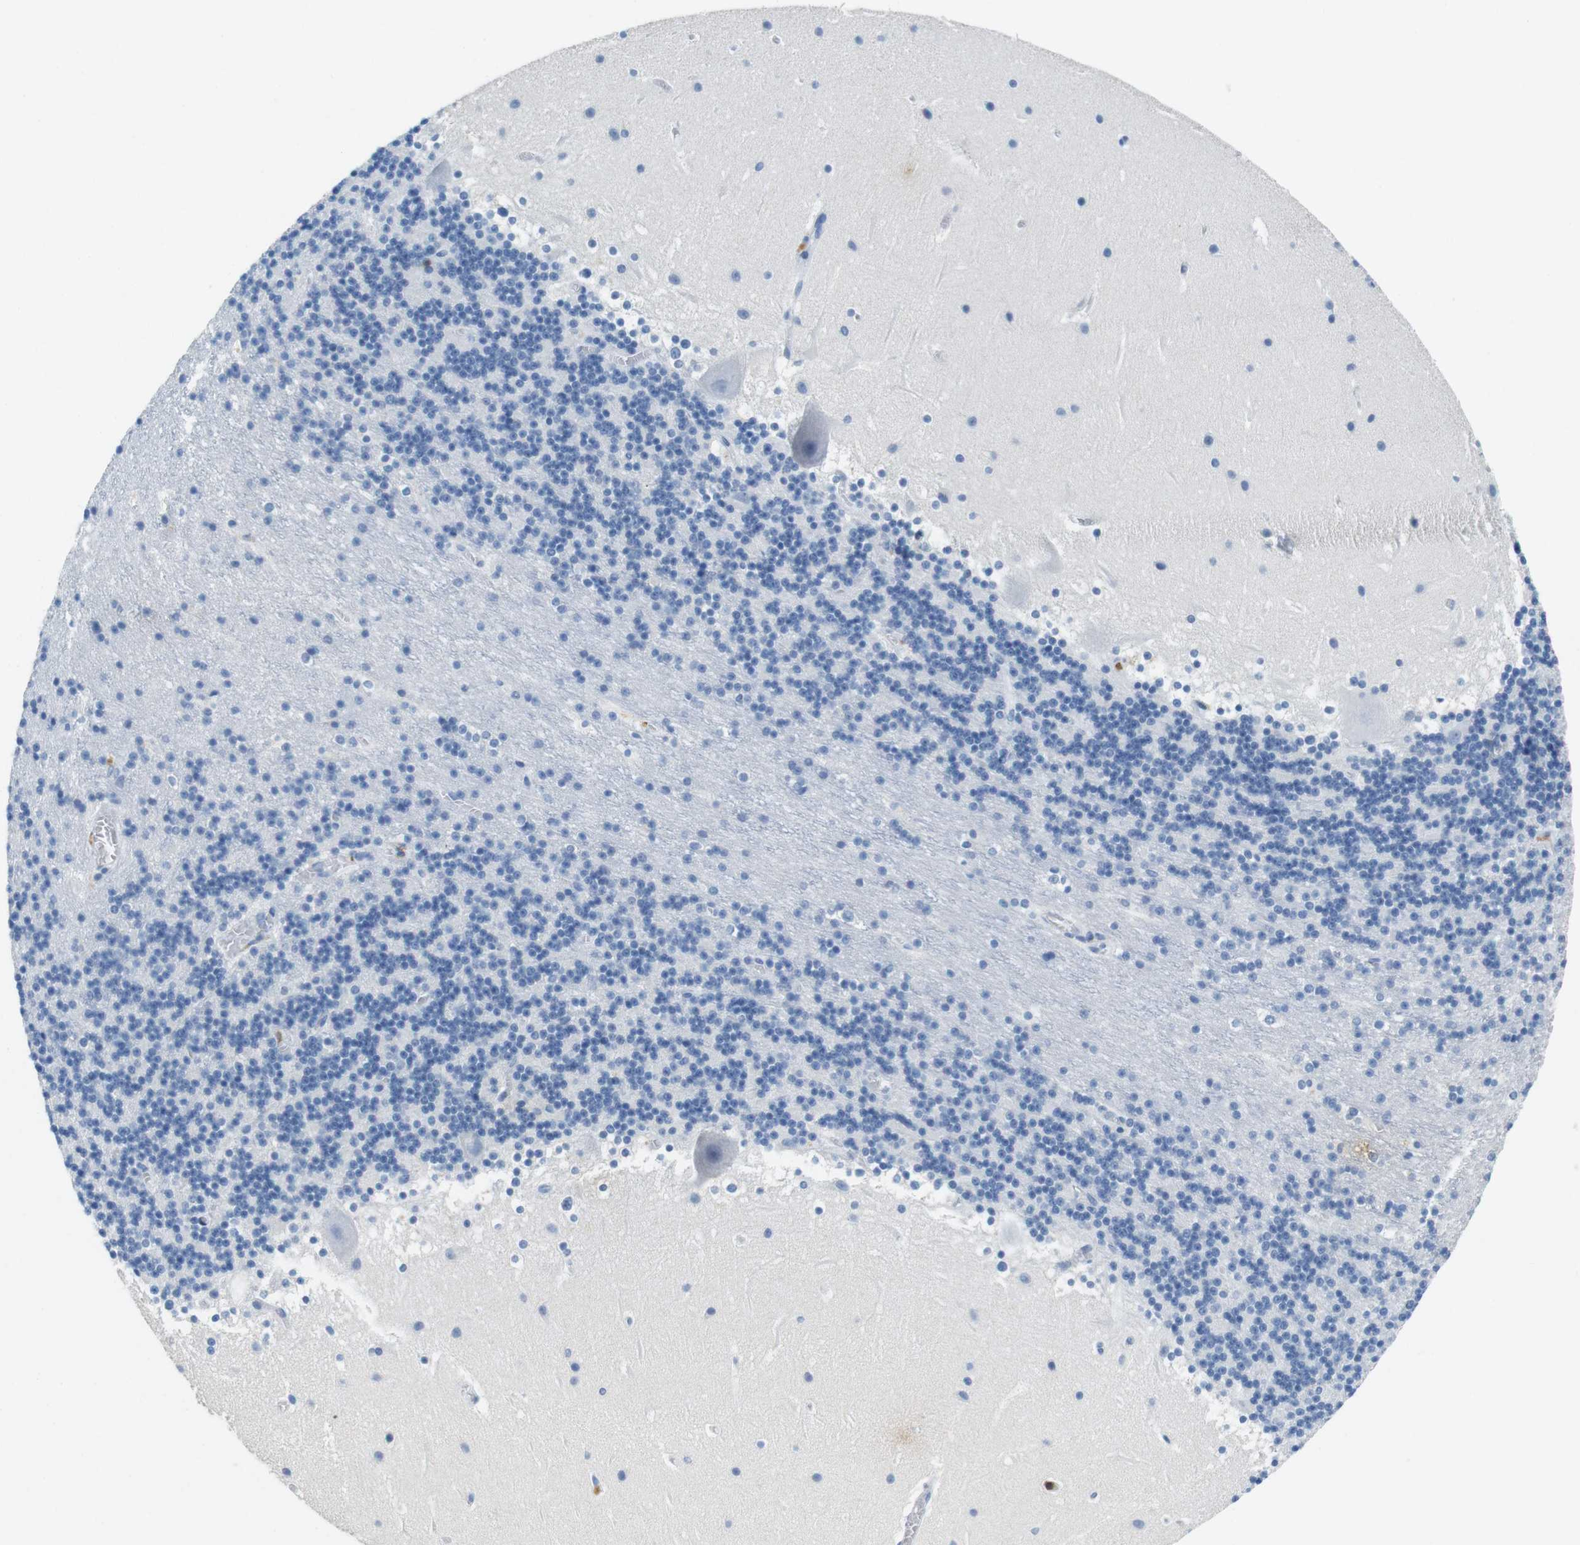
{"staining": {"intensity": "negative", "quantity": "none", "location": "none"}, "tissue": "cerebellum", "cell_type": "Cells in granular layer", "image_type": "normal", "snomed": [{"axis": "morphology", "description": "Normal tissue, NOS"}, {"axis": "topography", "description": "Cerebellum"}], "caption": "DAB immunohistochemical staining of unremarkable cerebellum exhibits no significant staining in cells in granular layer.", "gene": "LAT", "patient": {"sex": "male", "age": 45}}